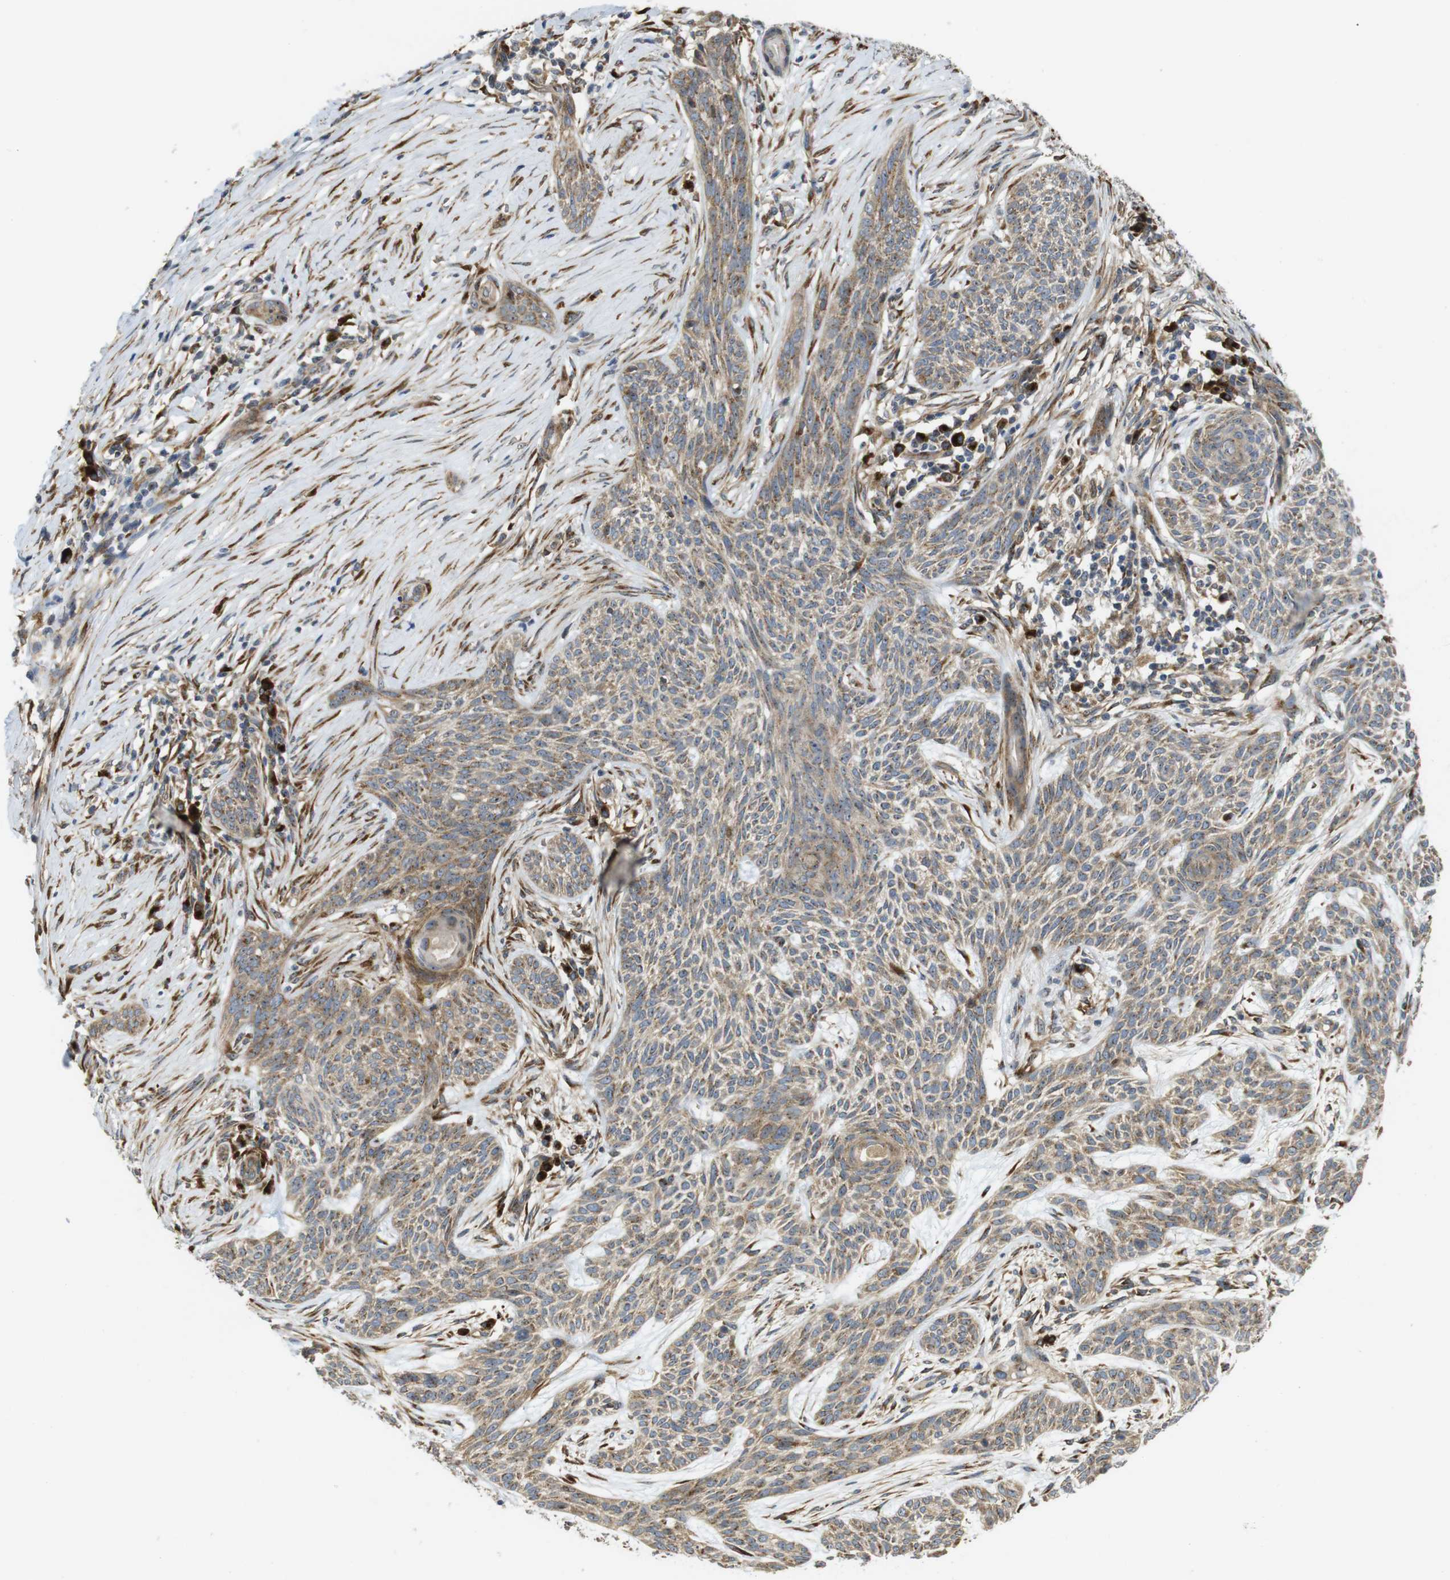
{"staining": {"intensity": "moderate", "quantity": ">75%", "location": "cytoplasmic/membranous"}, "tissue": "skin cancer", "cell_type": "Tumor cells", "image_type": "cancer", "snomed": [{"axis": "morphology", "description": "Basal cell carcinoma"}, {"axis": "topography", "description": "Skin"}], "caption": "Moderate cytoplasmic/membranous protein staining is present in about >75% of tumor cells in skin basal cell carcinoma.", "gene": "TMEM143", "patient": {"sex": "female", "age": 59}}